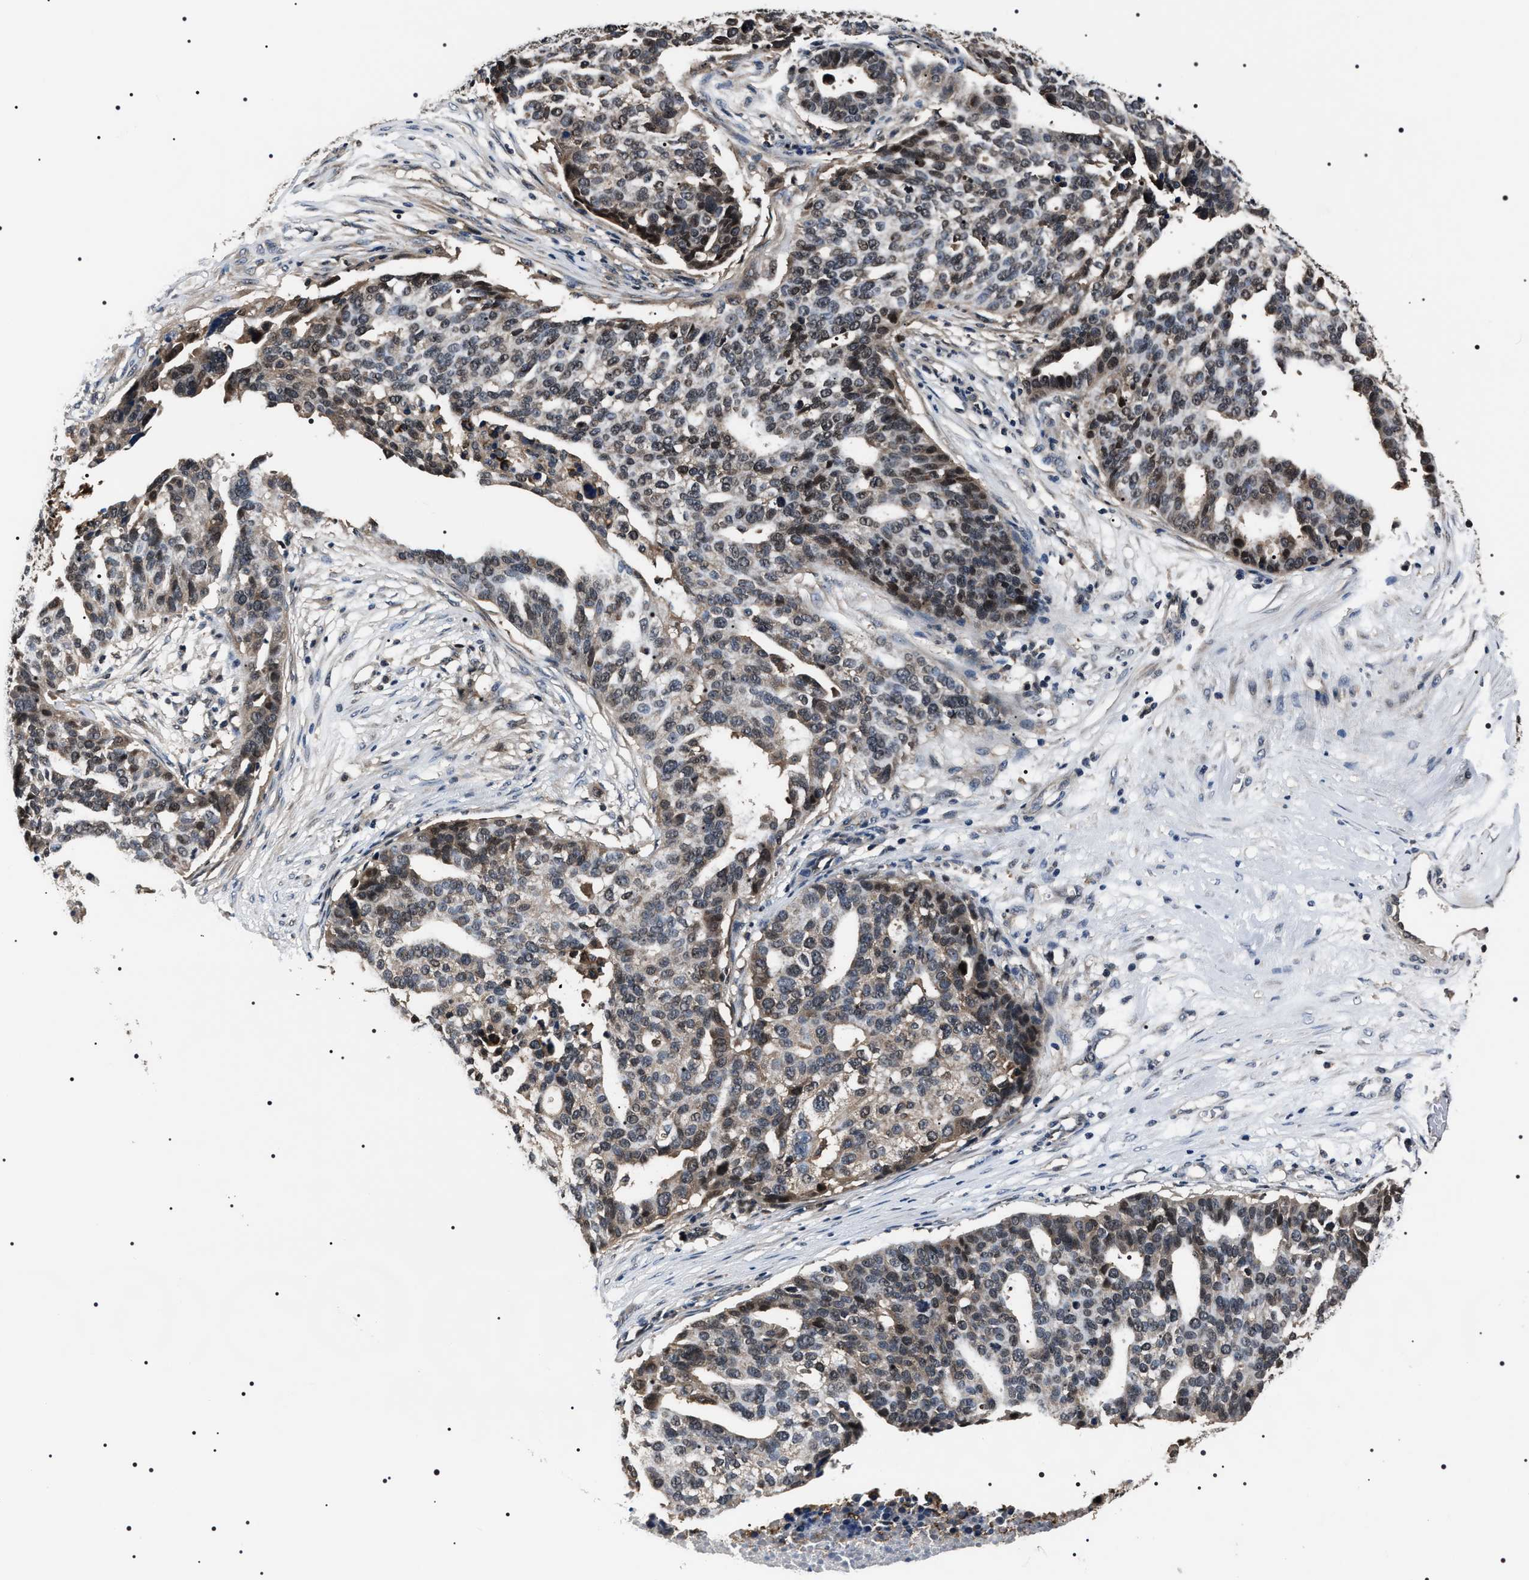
{"staining": {"intensity": "weak", "quantity": ">75%", "location": "cytoplasmic/membranous,nuclear"}, "tissue": "ovarian cancer", "cell_type": "Tumor cells", "image_type": "cancer", "snomed": [{"axis": "morphology", "description": "Cystadenocarcinoma, serous, NOS"}, {"axis": "topography", "description": "Ovary"}], "caption": "The immunohistochemical stain labels weak cytoplasmic/membranous and nuclear staining in tumor cells of serous cystadenocarcinoma (ovarian) tissue.", "gene": "SIPA1", "patient": {"sex": "female", "age": 59}}